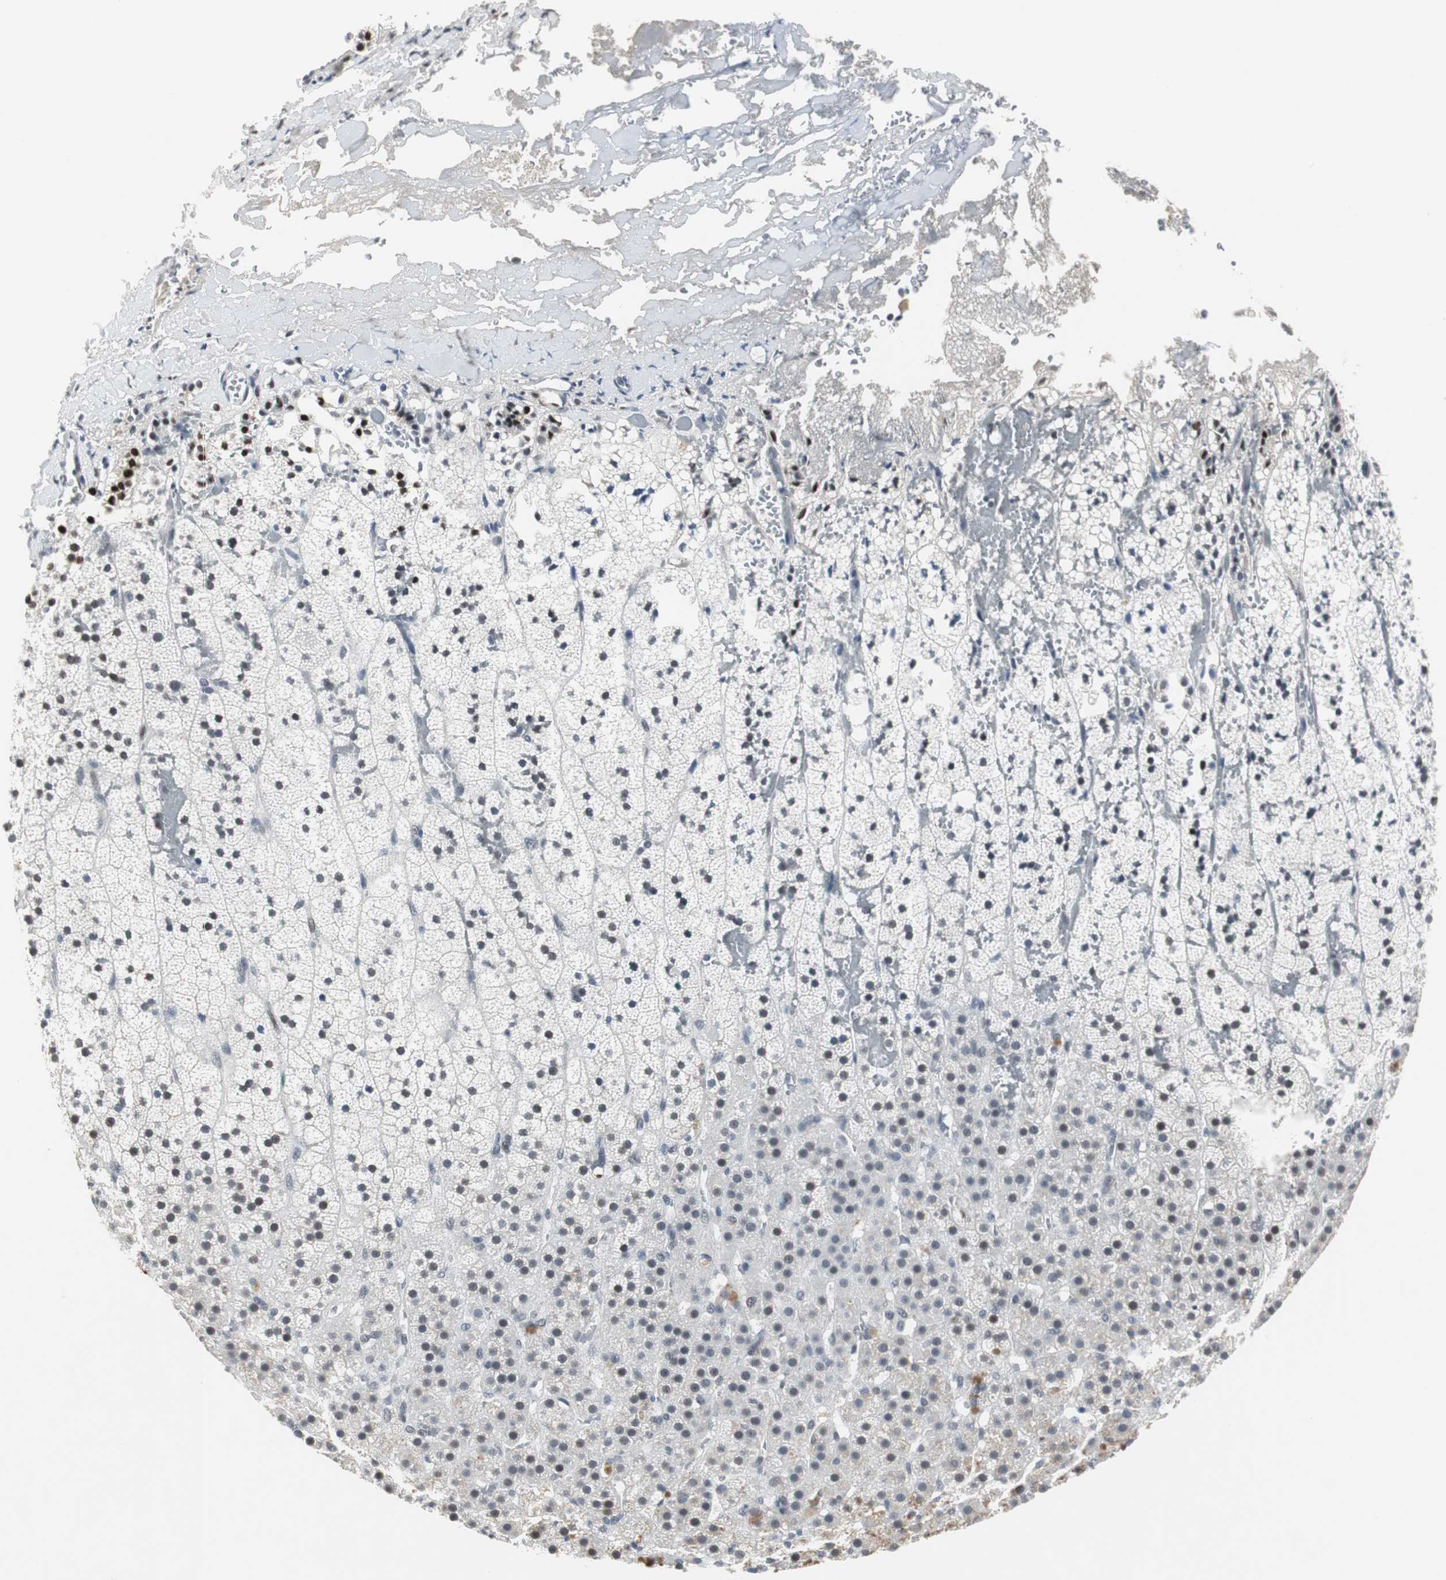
{"staining": {"intensity": "moderate", "quantity": "<25%", "location": "cytoplasmic/membranous"}, "tissue": "adrenal gland", "cell_type": "Glandular cells", "image_type": "normal", "snomed": [{"axis": "morphology", "description": "Normal tissue, NOS"}, {"axis": "topography", "description": "Adrenal gland"}], "caption": "Protein staining exhibits moderate cytoplasmic/membranous staining in about <25% of glandular cells in normal adrenal gland.", "gene": "ELK1", "patient": {"sex": "male", "age": 35}}